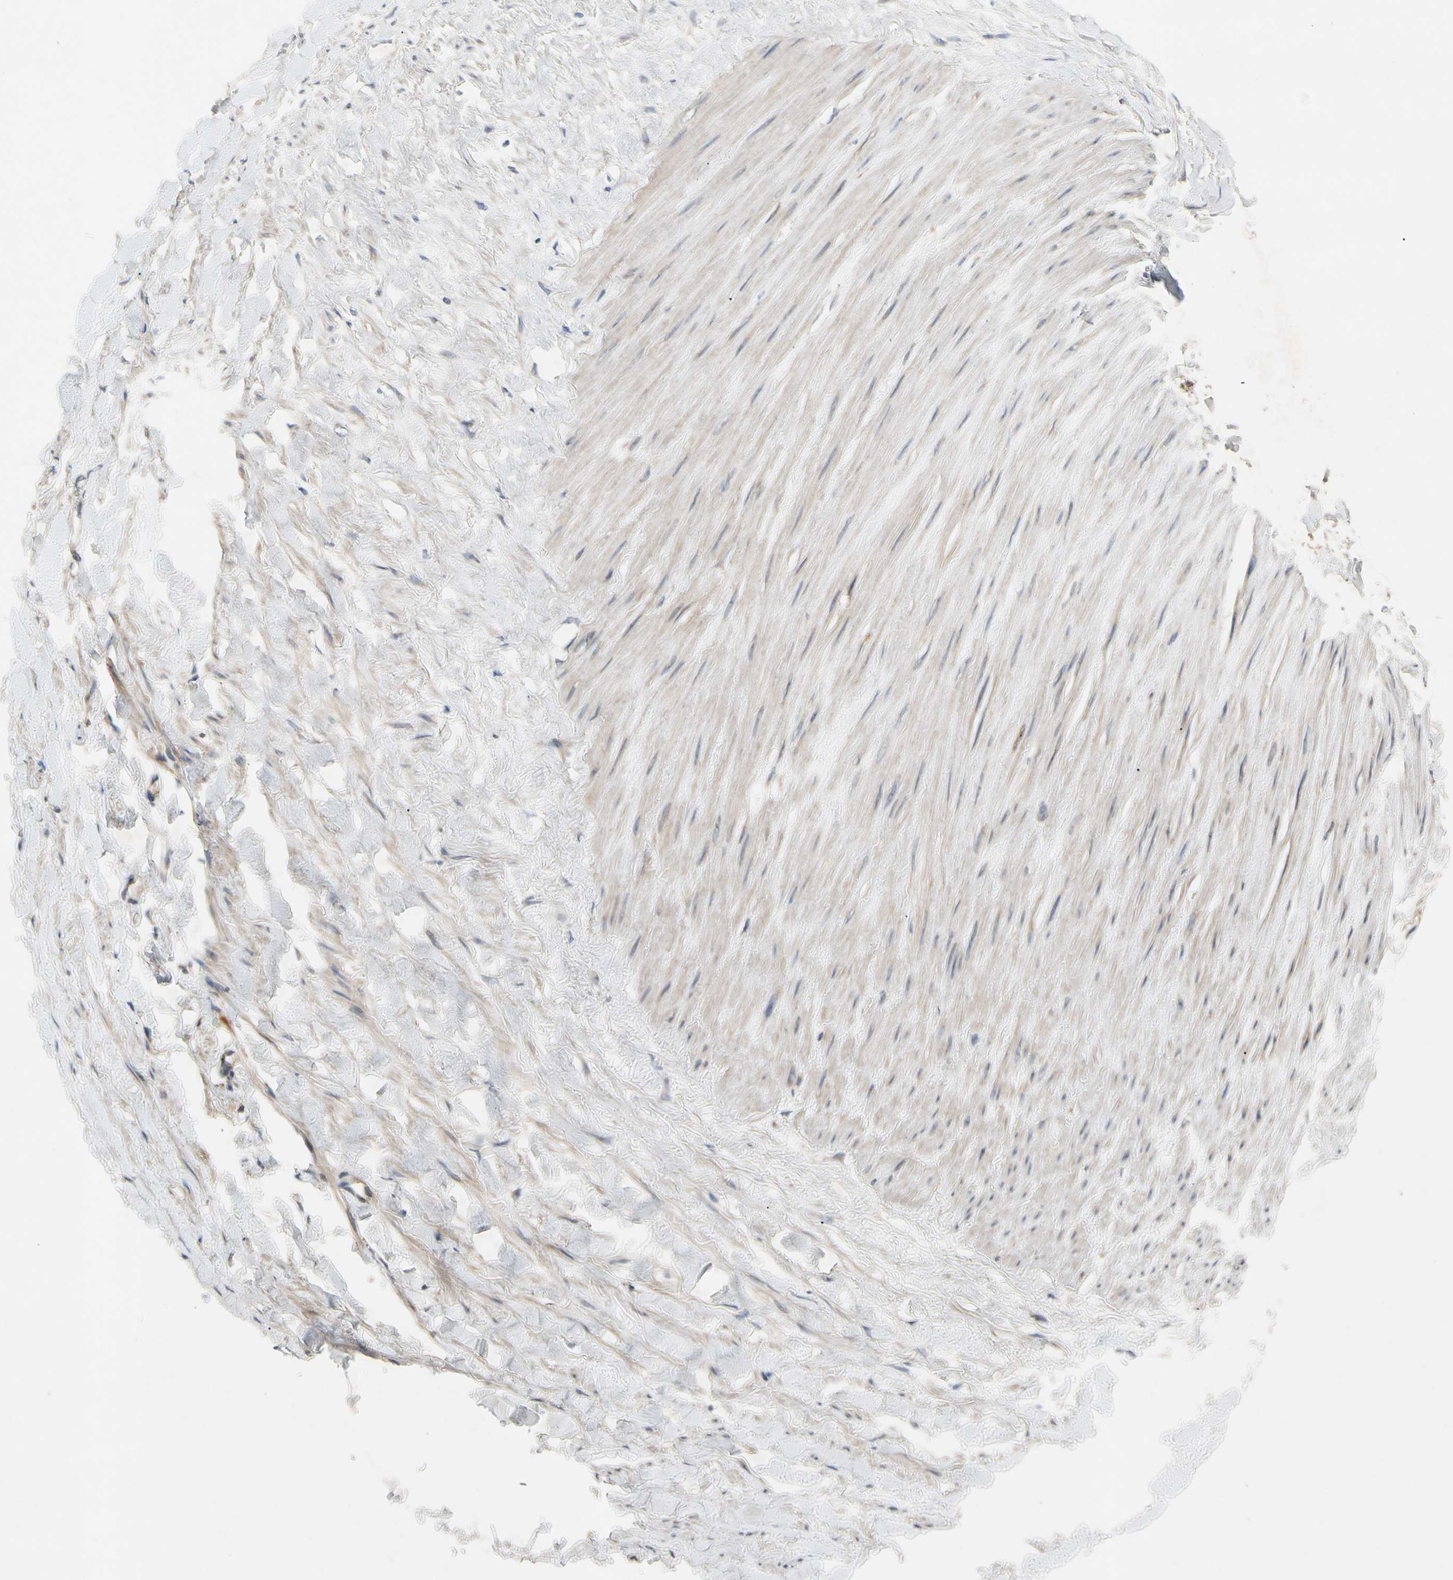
{"staining": {"intensity": "weak", "quantity": "<25%", "location": "cytoplasmic/membranous"}, "tissue": "adipose tissue", "cell_type": "Adipocytes", "image_type": "normal", "snomed": [{"axis": "morphology", "description": "Normal tissue, NOS"}, {"axis": "topography", "description": "Adipose tissue"}, {"axis": "topography", "description": "Peripheral nerve tissue"}], "caption": "IHC histopathology image of unremarkable adipose tissue: human adipose tissue stained with DAB (3,3'-diaminobenzidine) demonstrates no significant protein expression in adipocytes. (IHC, brightfield microscopy, high magnification).", "gene": "MBTPS2", "patient": {"sex": "male", "age": 52}}